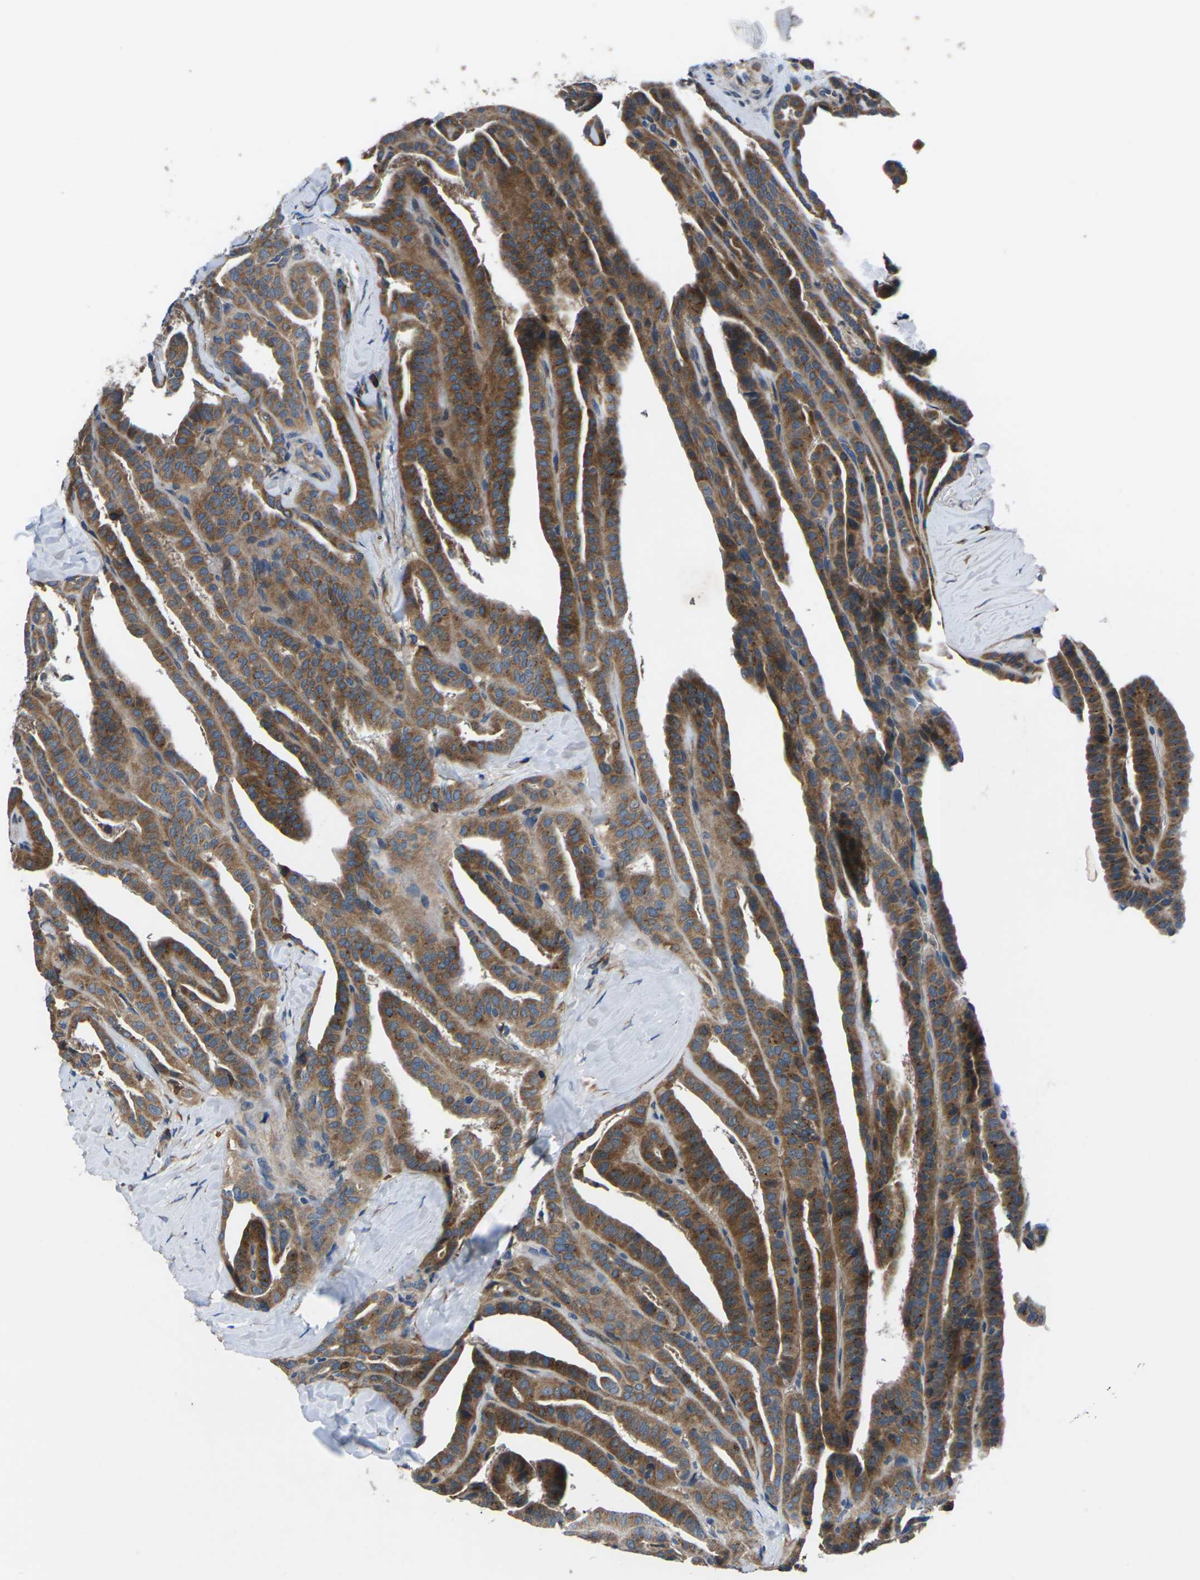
{"staining": {"intensity": "moderate", "quantity": ">75%", "location": "cytoplasmic/membranous"}, "tissue": "thyroid cancer", "cell_type": "Tumor cells", "image_type": "cancer", "snomed": [{"axis": "morphology", "description": "Papillary adenocarcinoma, NOS"}, {"axis": "topography", "description": "Thyroid gland"}], "caption": "Immunohistochemistry (IHC) photomicrograph of thyroid cancer stained for a protein (brown), which exhibits medium levels of moderate cytoplasmic/membranous positivity in approximately >75% of tumor cells.", "gene": "GABRP", "patient": {"sex": "male", "age": 77}}